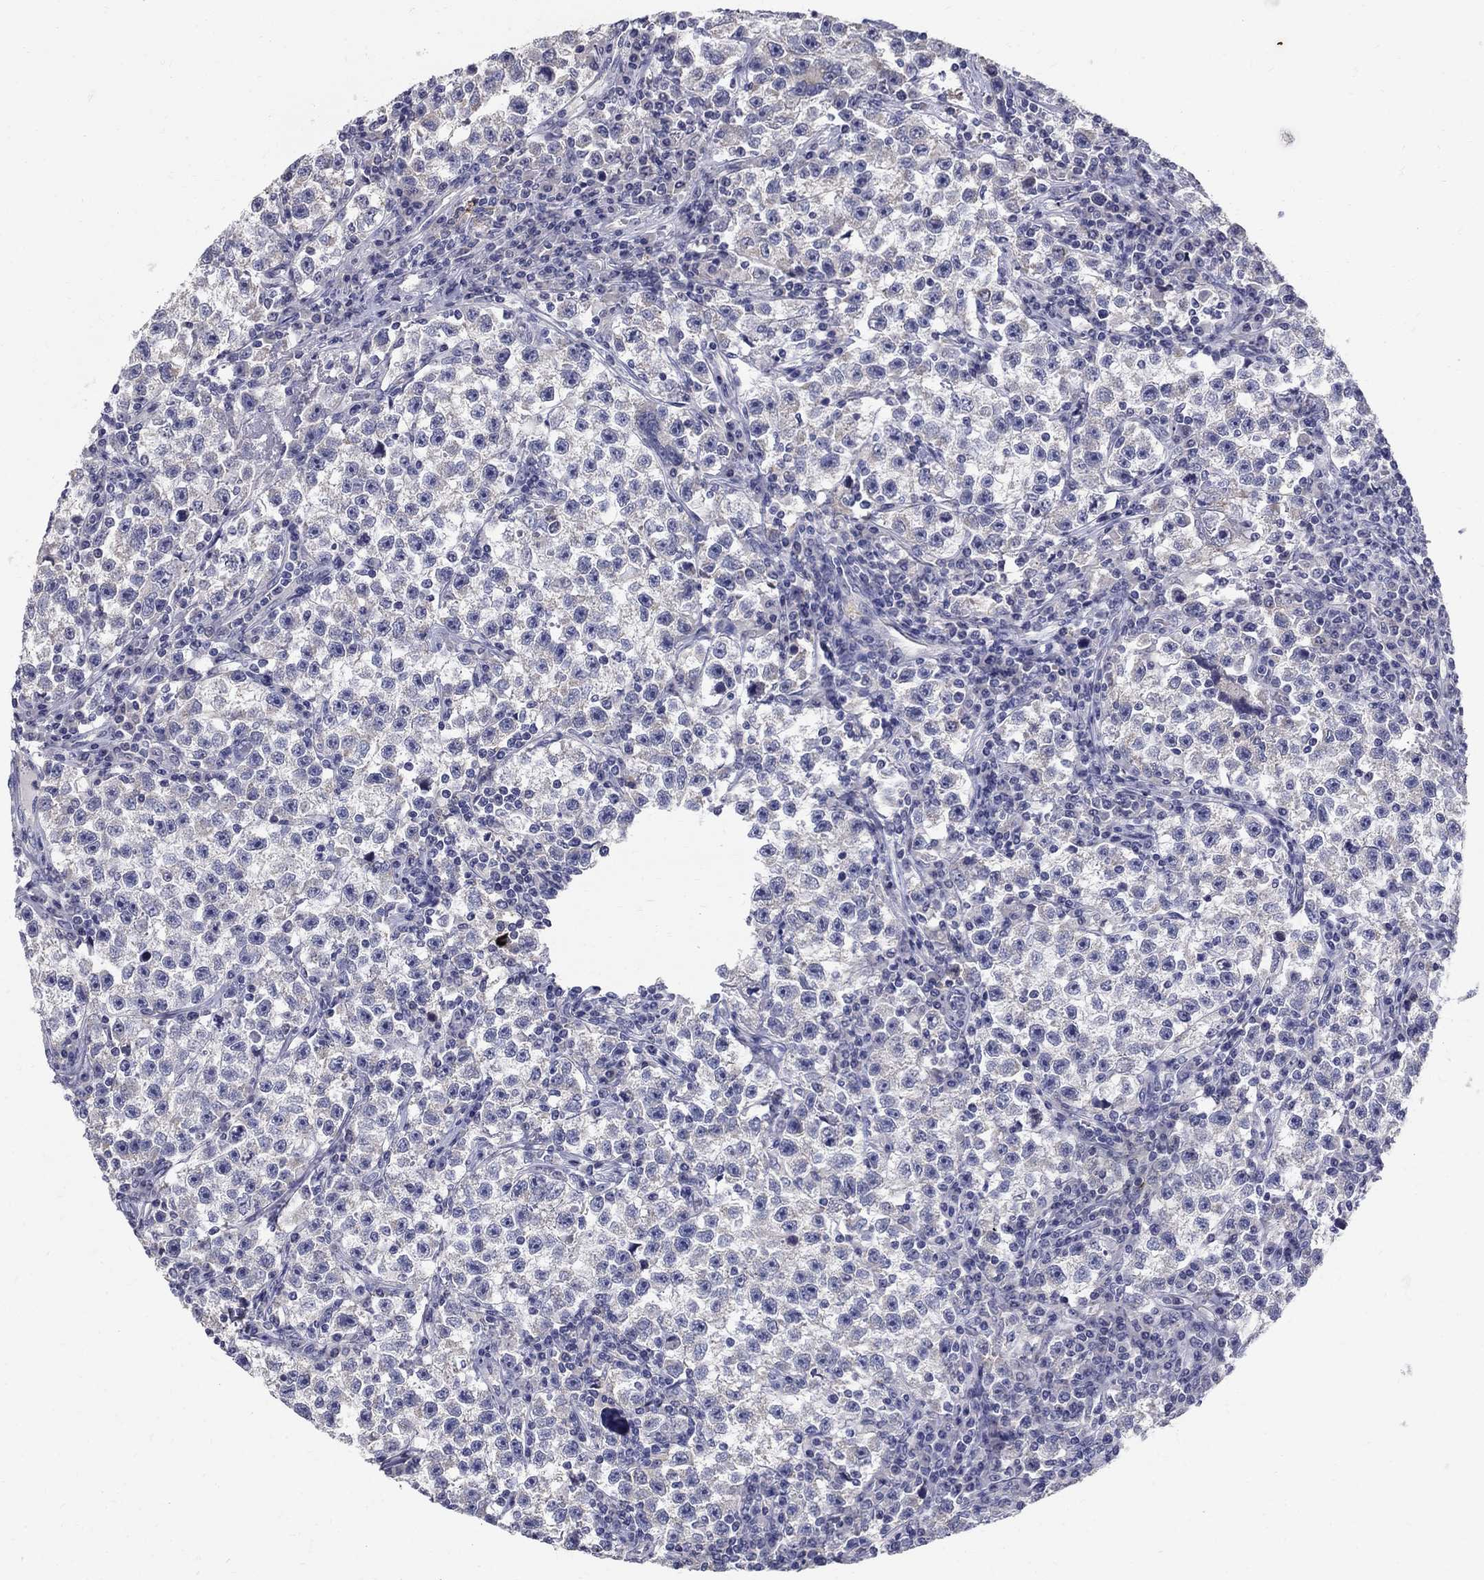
{"staining": {"intensity": "negative", "quantity": "none", "location": "none"}, "tissue": "testis cancer", "cell_type": "Tumor cells", "image_type": "cancer", "snomed": [{"axis": "morphology", "description": "Seminoma, NOS"}, {"axis": "topography", "description": "Testis"}], "caption": "Immunohistochemistry of human seminoma (testis) reveals no staining in tumor cells. (DAB (3,3'-diaminobenzidine) immunohistochemistry visualized using brightfield microscopy, high magnification).", "gene": "TP53TG5", "patient": {"sex": "male", "age": 22}}